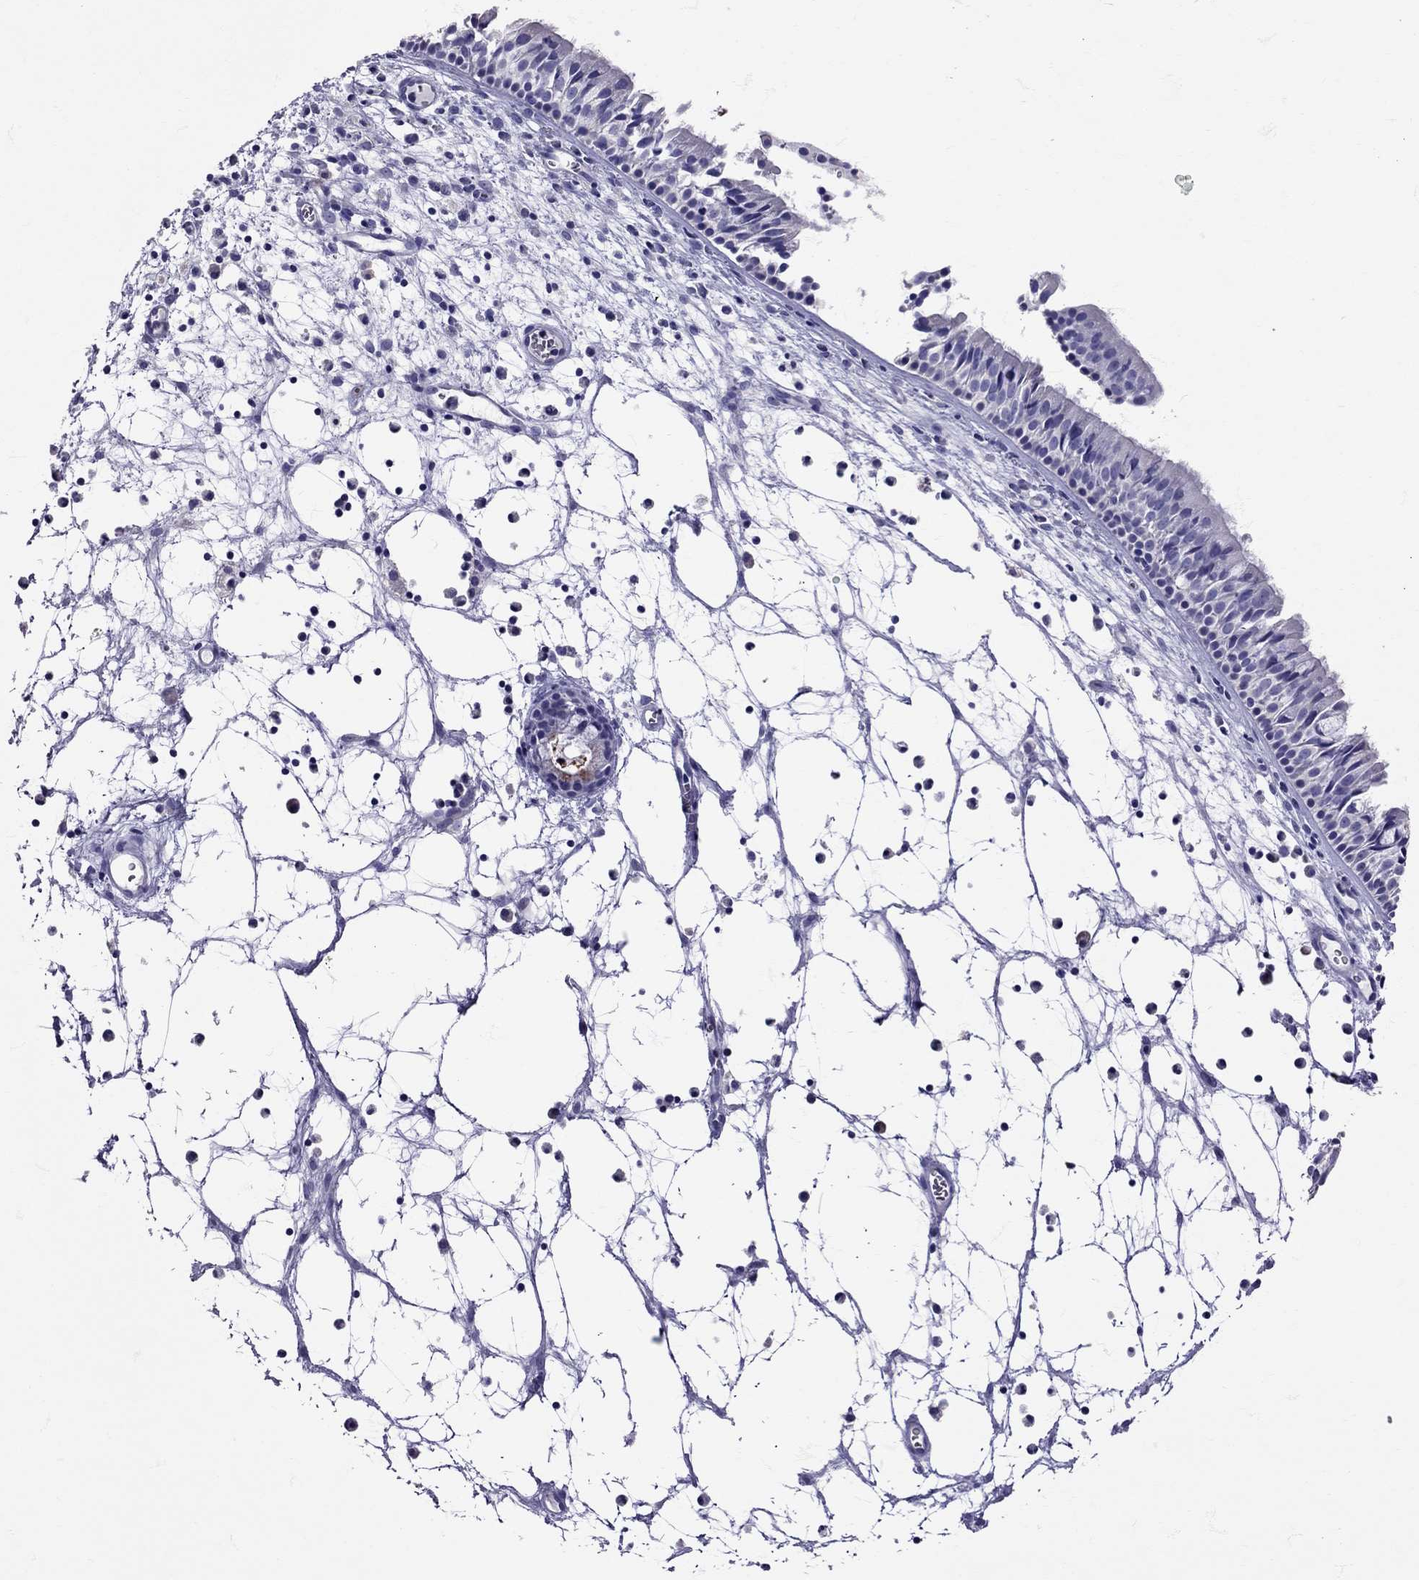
{"staining": {"intensity": "negative", "quantity": "none", "location": "none"}, "tissue": "nasopharynx", "cell_type": "Respiratory epithelial cells", "image_type": "normal", "snomed": [{"axis": "morphology", "description": "Normal tissue, NOS"}, {"axis": "topography", "description": "Nasopharynx"}], "caption": "High magnification brightfield microscopy of benign nasopharynx stained with DAB (3,3'-diaminobenzidine) (brown) and counterstained with hematoxylin (blue): respiratory epithelial cells show no significant expression. The staining is performed using DAB (3,3'-diaminobenzidine) brown chromogen with nuclei counter-stained in using hematoxylin.", "gene": "TBR1", "patient": {"sex": "male", "age": 83}}